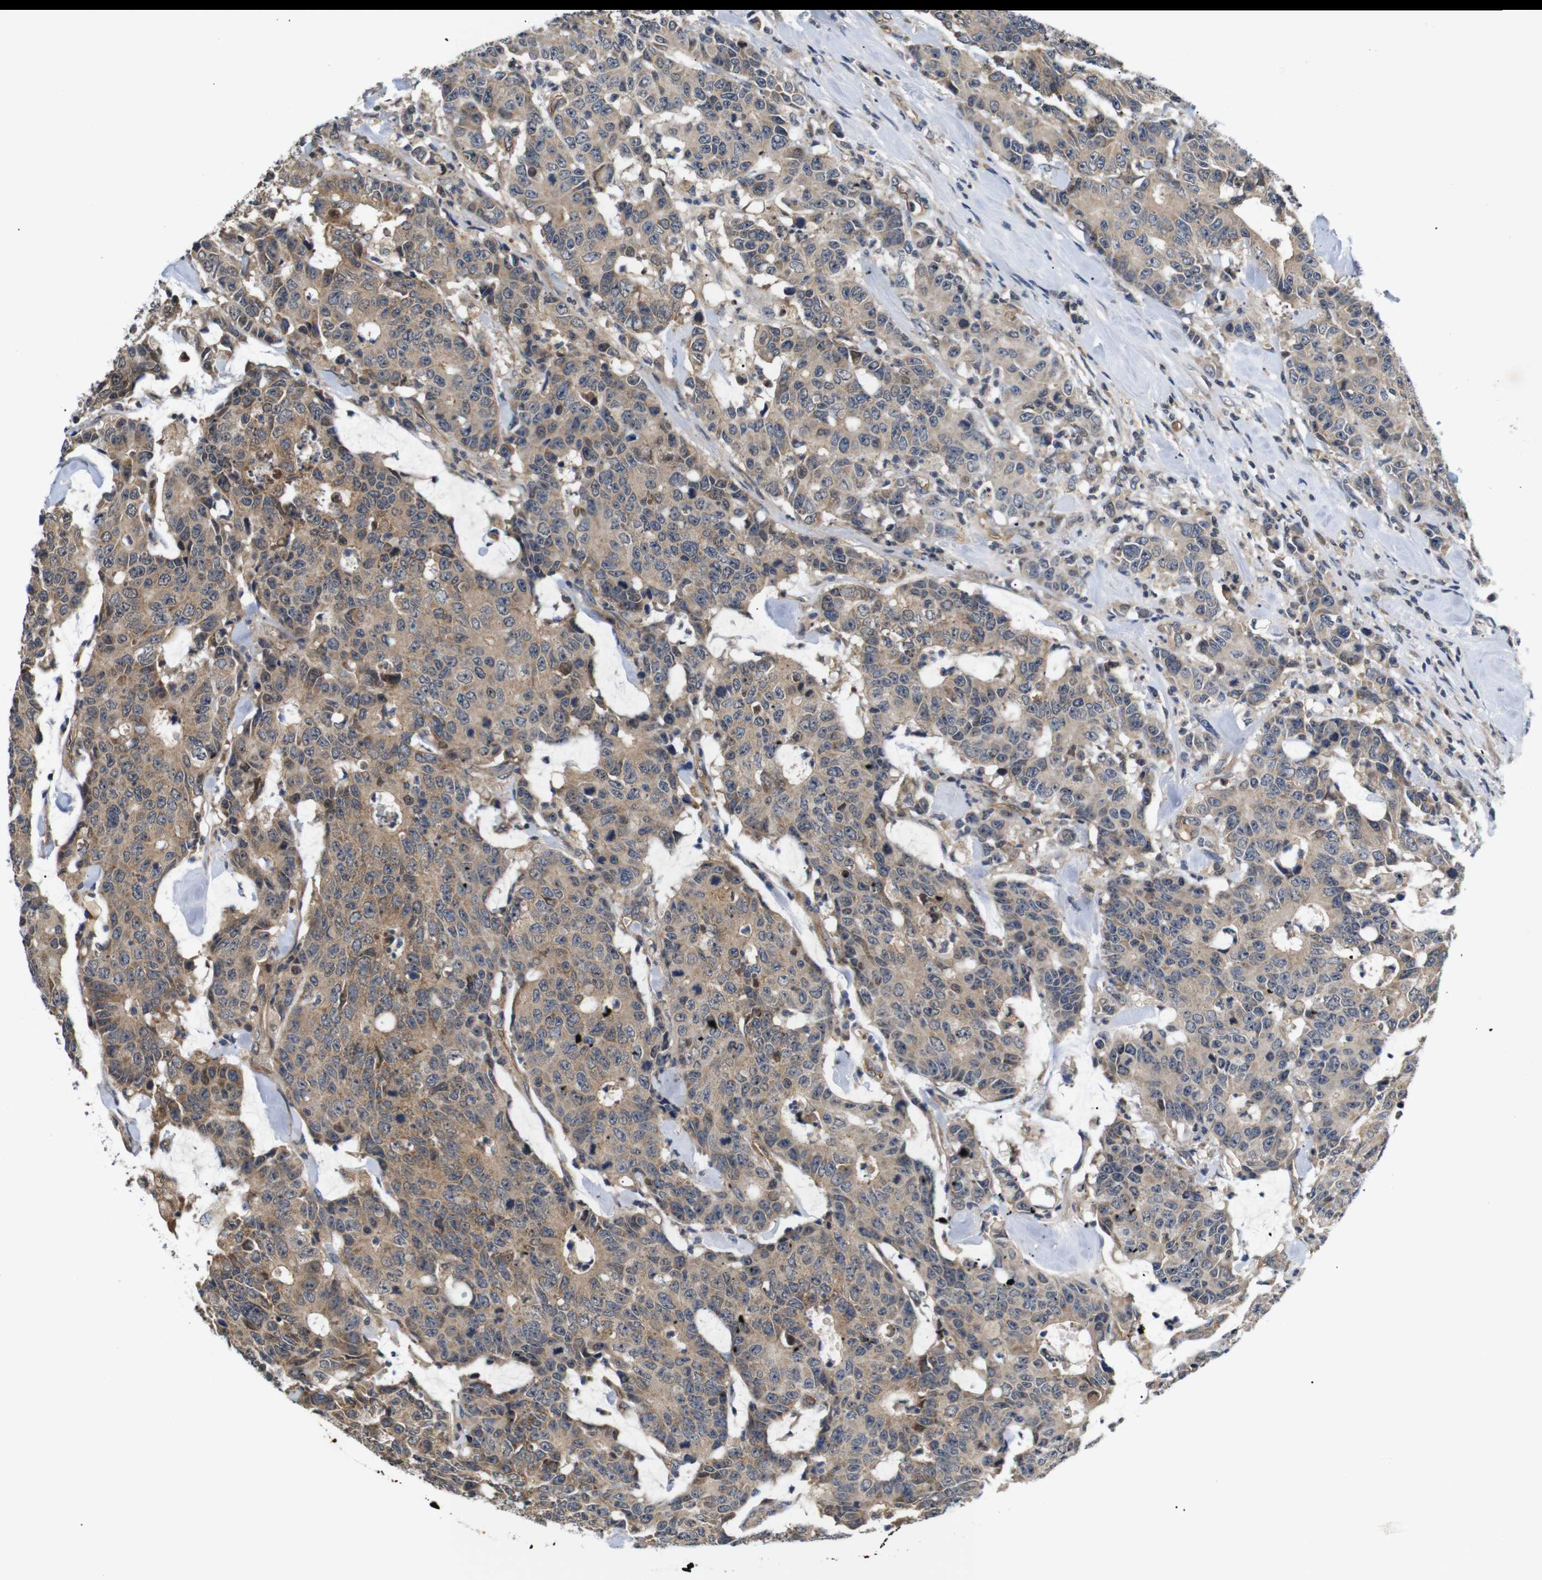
{"staining": {"intensity": "moderate", "quantity": ">75%", "location": "cytoplasmic/membranous"}, "tissue": "colorectal cancer", "cell_type": "Tumor cells", "image_type": "cancer", "snomed": [{"axis": "morphology", "description": "Adenocarcinoma, NOS"}, {"axis": "topography", "description": "Colon"}], "caption": "This photomicrograph demonstrates immunohistochemistry staining of colorectal cancer, with medium moderate cytoplasmic/membranous staining in about >75% of tumor cells.", "gene": "RIPK1", "patient": {"sex": "female", "age": 86}}